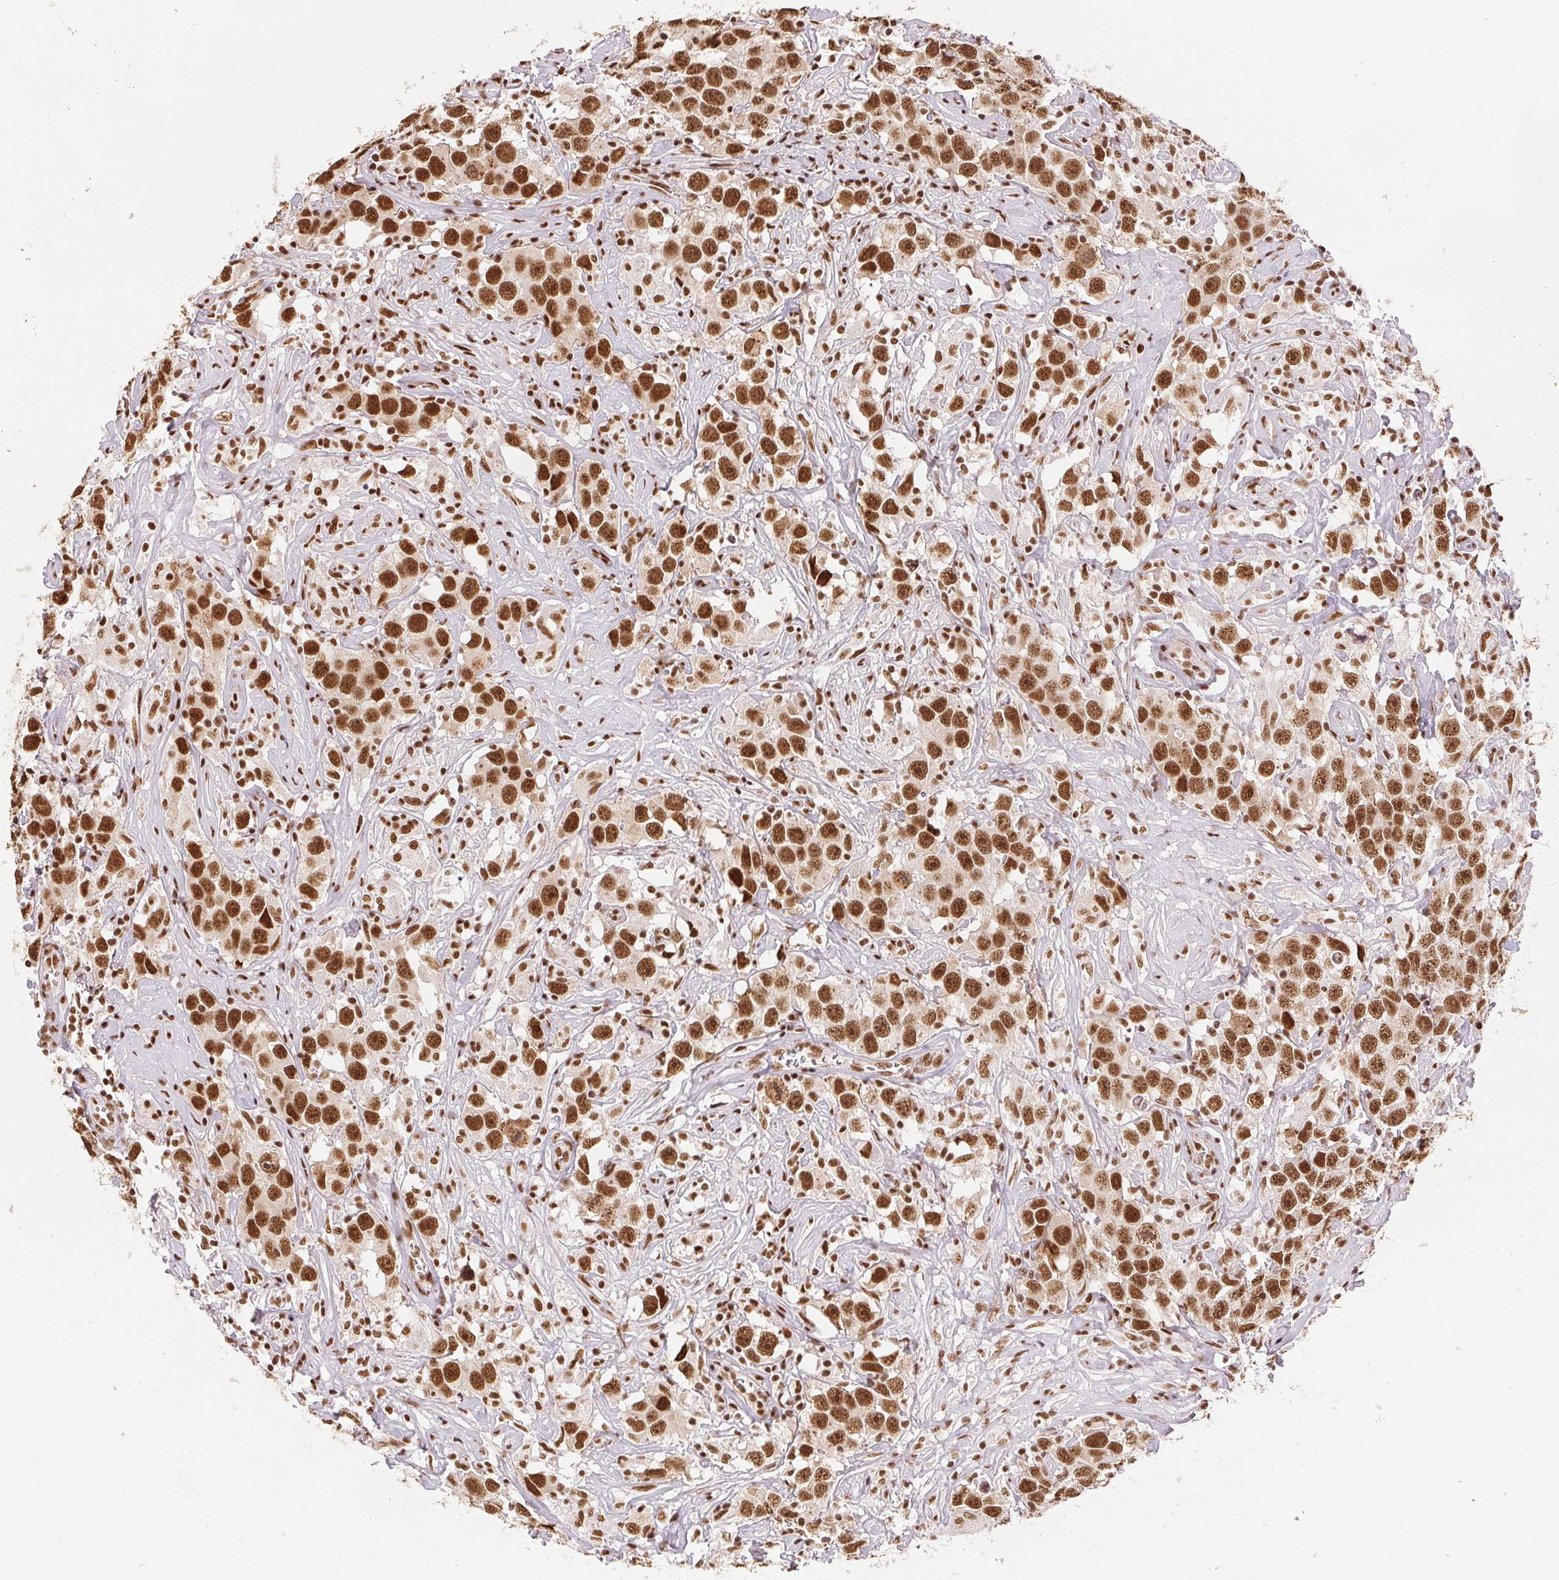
{"staining": {"intensity": "strong", "quantity": ">75%", "location": "nuclear"}, "tissue": "testis cancer", "cell_type": "Tumor cells", "image_type": "cancer", "snomed": [{"axis": "morphology", "description": "Seminoma, NOS"}, {"axis": "topography", "description": "Testis"}], "caption": "A high amount of strong nuclear staining is appreciated in approximately >75% of tumor cells in testis cancer tissue.", "gene": "IK", "patient": {"sex": "male", "age": 49}}